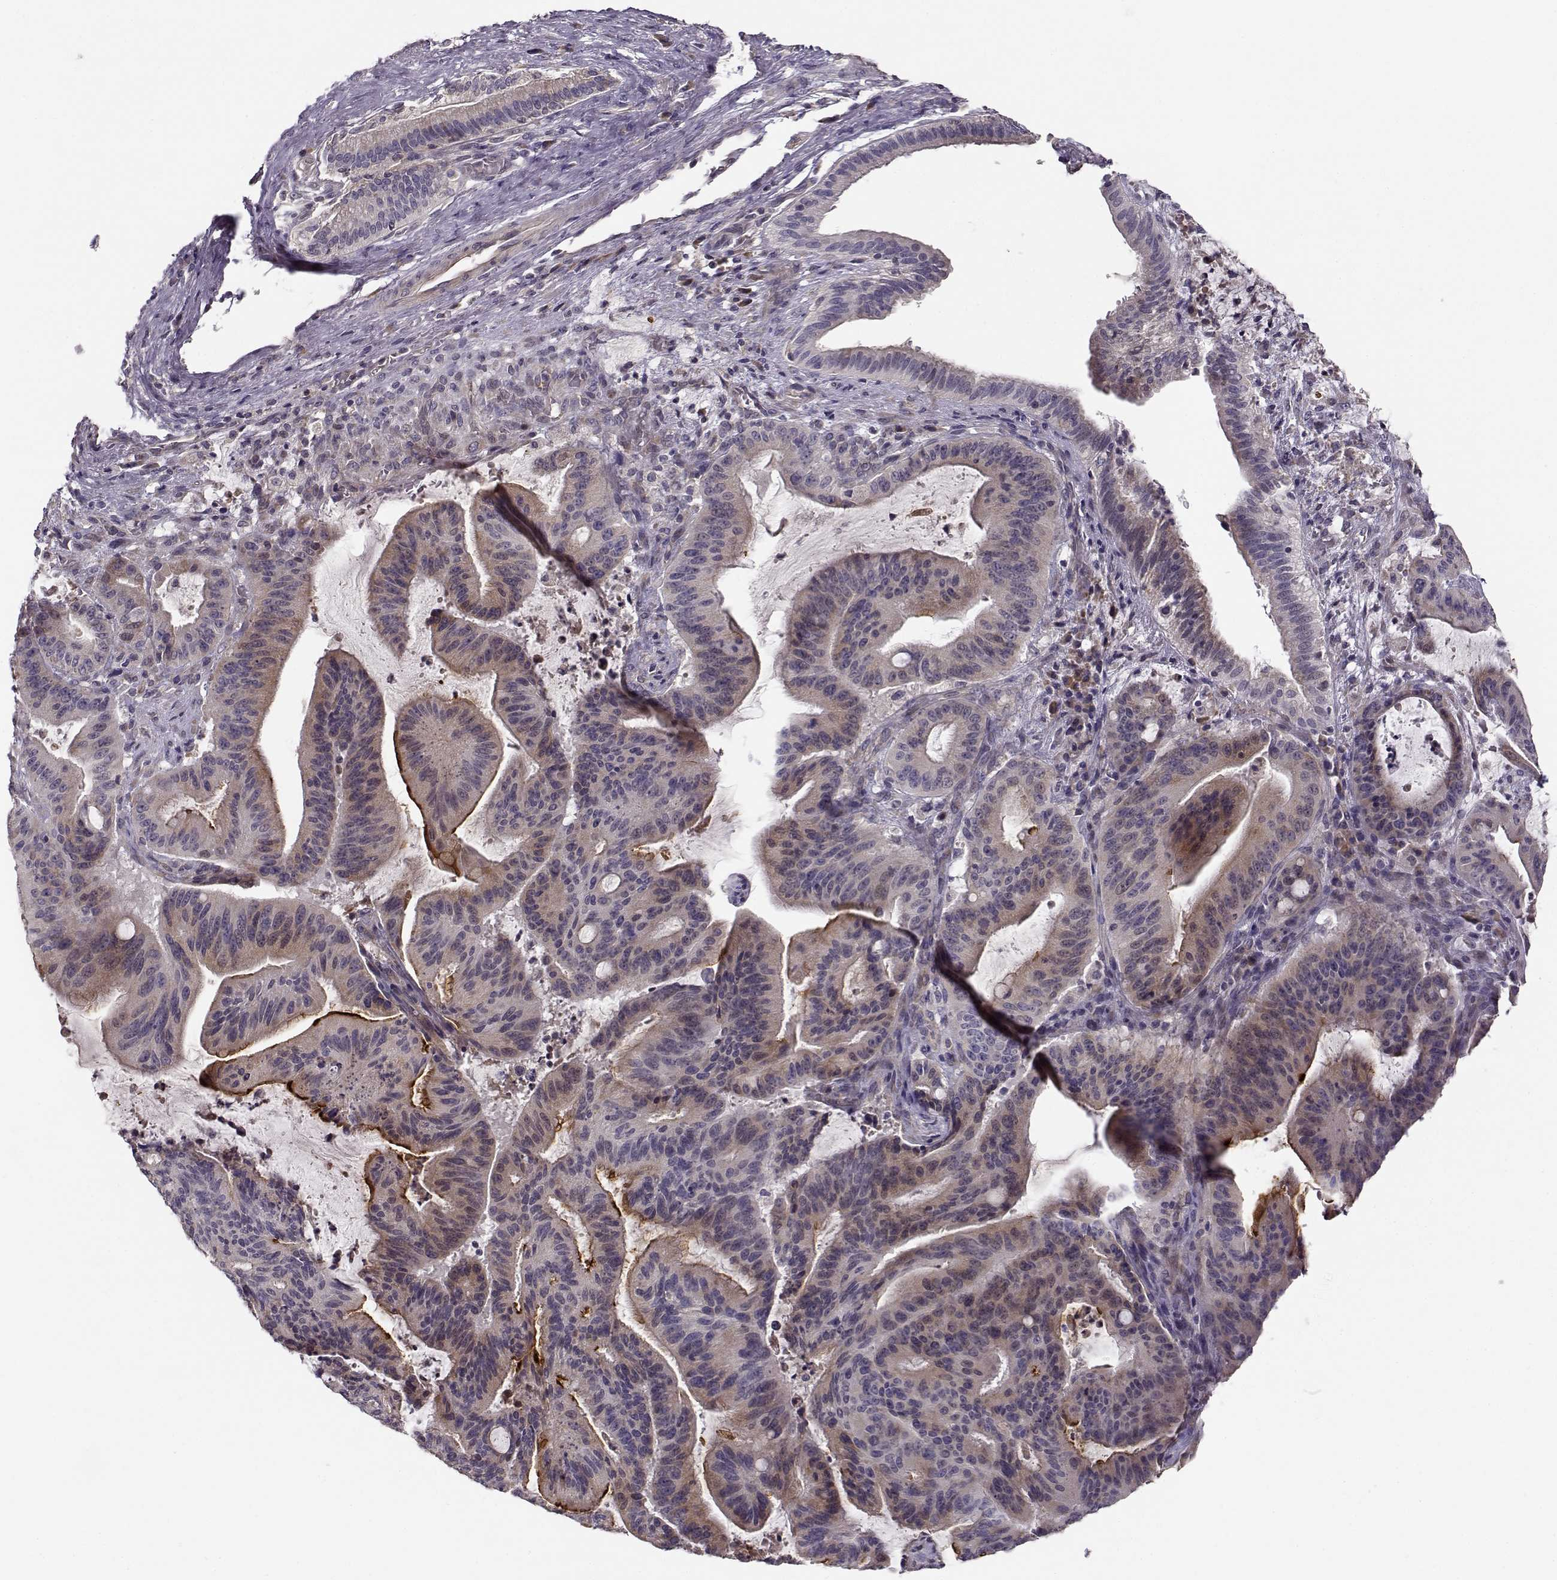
{"staining": {"intensity": "weak", "quantity": "<25%", "location": "cytoplasmic/membranous"}, "tissue": "liver cancer", "cell_type": "Tumor cells", "image_type": "cancer", "snomed": [{"axis": "morphology", "description": "Cholangiocarcinoma"}, {"axis": "topography", "description": "Liver"}], "caption": "Immunohistochemistry (IHC) image of neoplastic tissue: human liver cancer stained with DAB shows no significant protein staining in tumor cells.", "gene": "ENTPD8", "patient": {"sex": "female", "age": 73}}